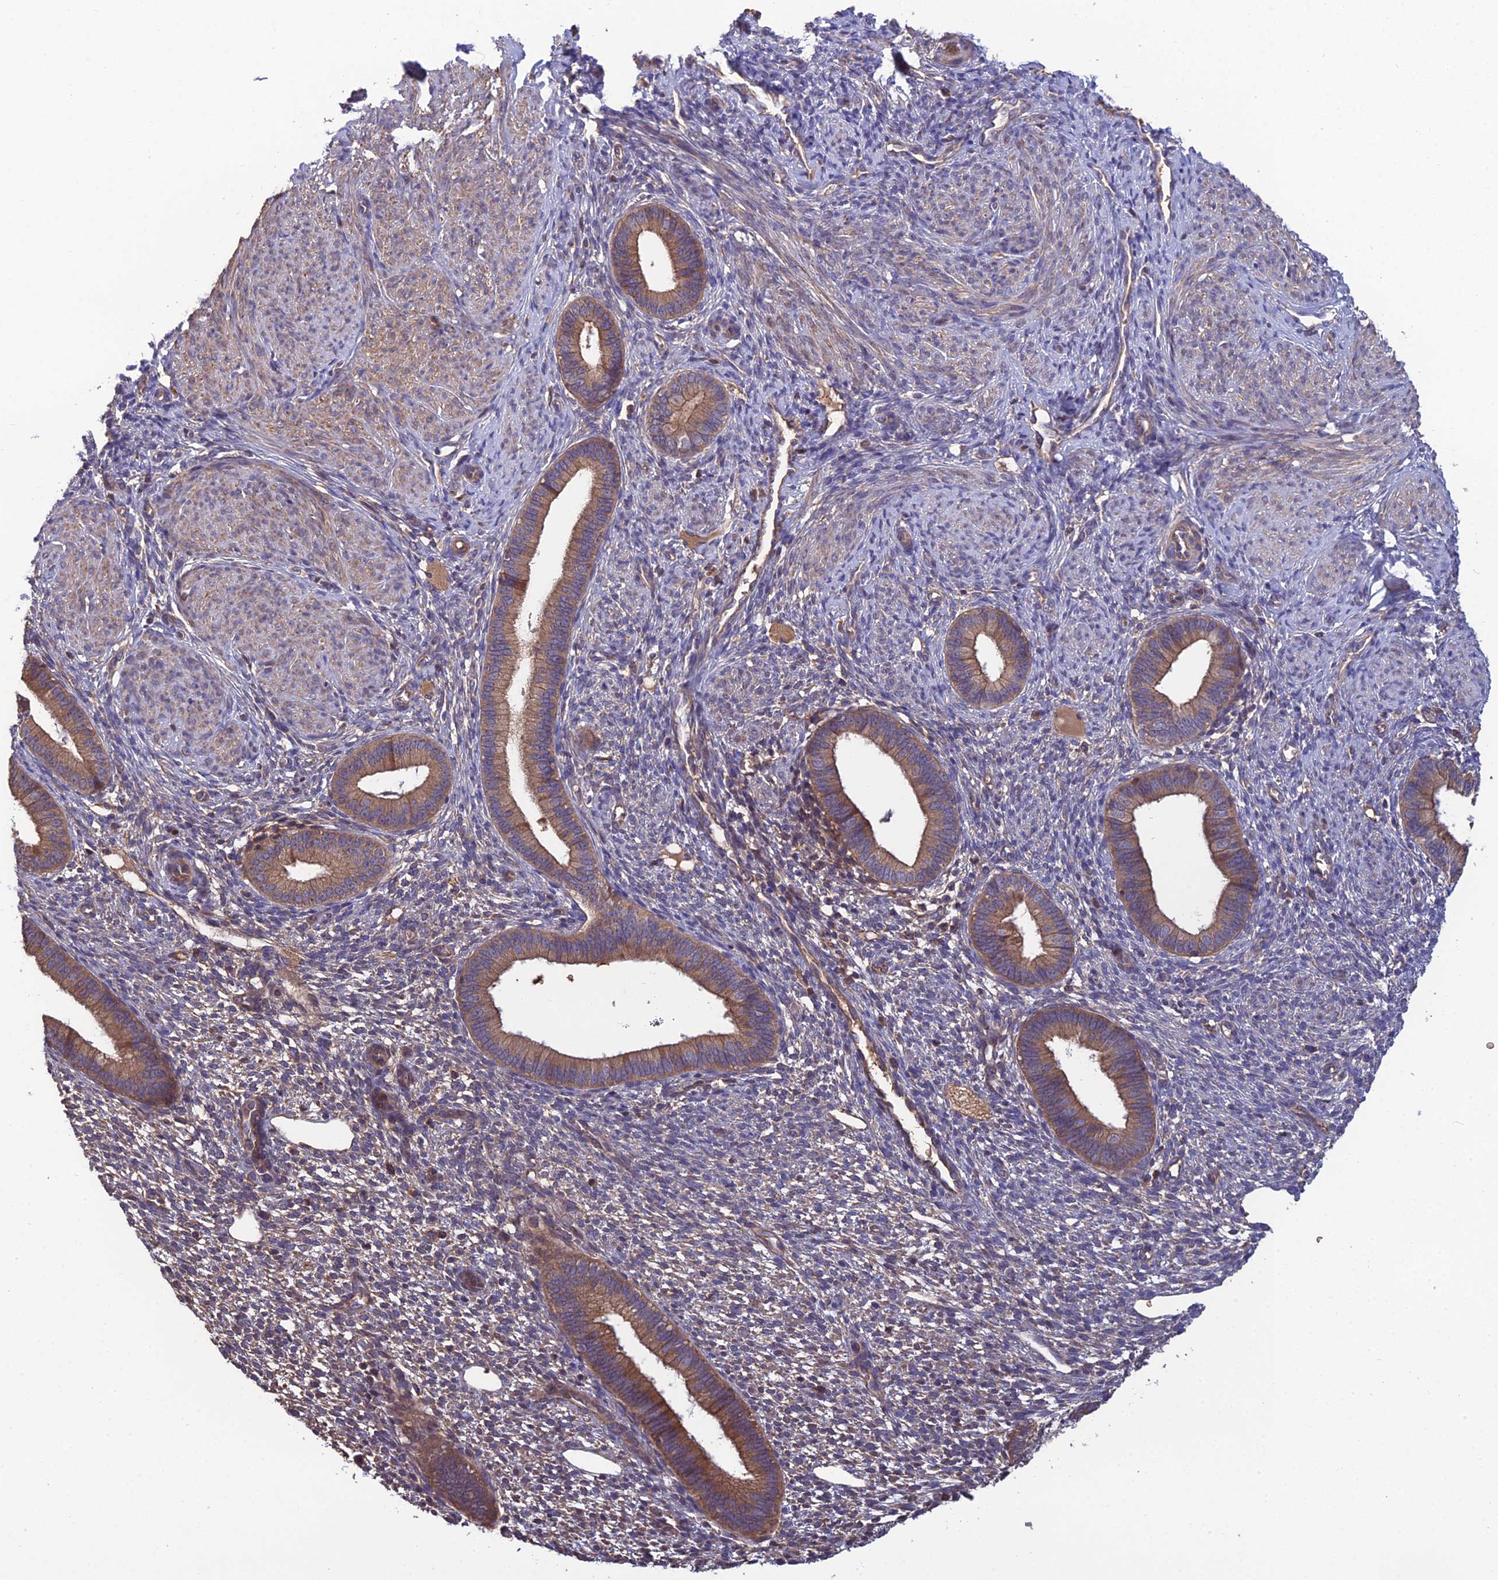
{"staining": {"intensity": "moderate", "quantity": "<25%", "location": "cytoplasmic/membranous"}, "tissue": "endometrium", "cell_type": "Cells in endometrial stroma", "image_type": "normal", "snomed": [{"axis": "morphology", "description": "Normal tissue, NOS"}, {"axis": "topography", "description": "Endometrium"}], "caption": "Moderate cytoplasmic/membranous positivity for a protein is identified in about <25% of cells in endometrial stroma of benign endometrium using immunohistochemistry.", "gene": "GALR2", "patient": {"sex": "female", "age": 46}}